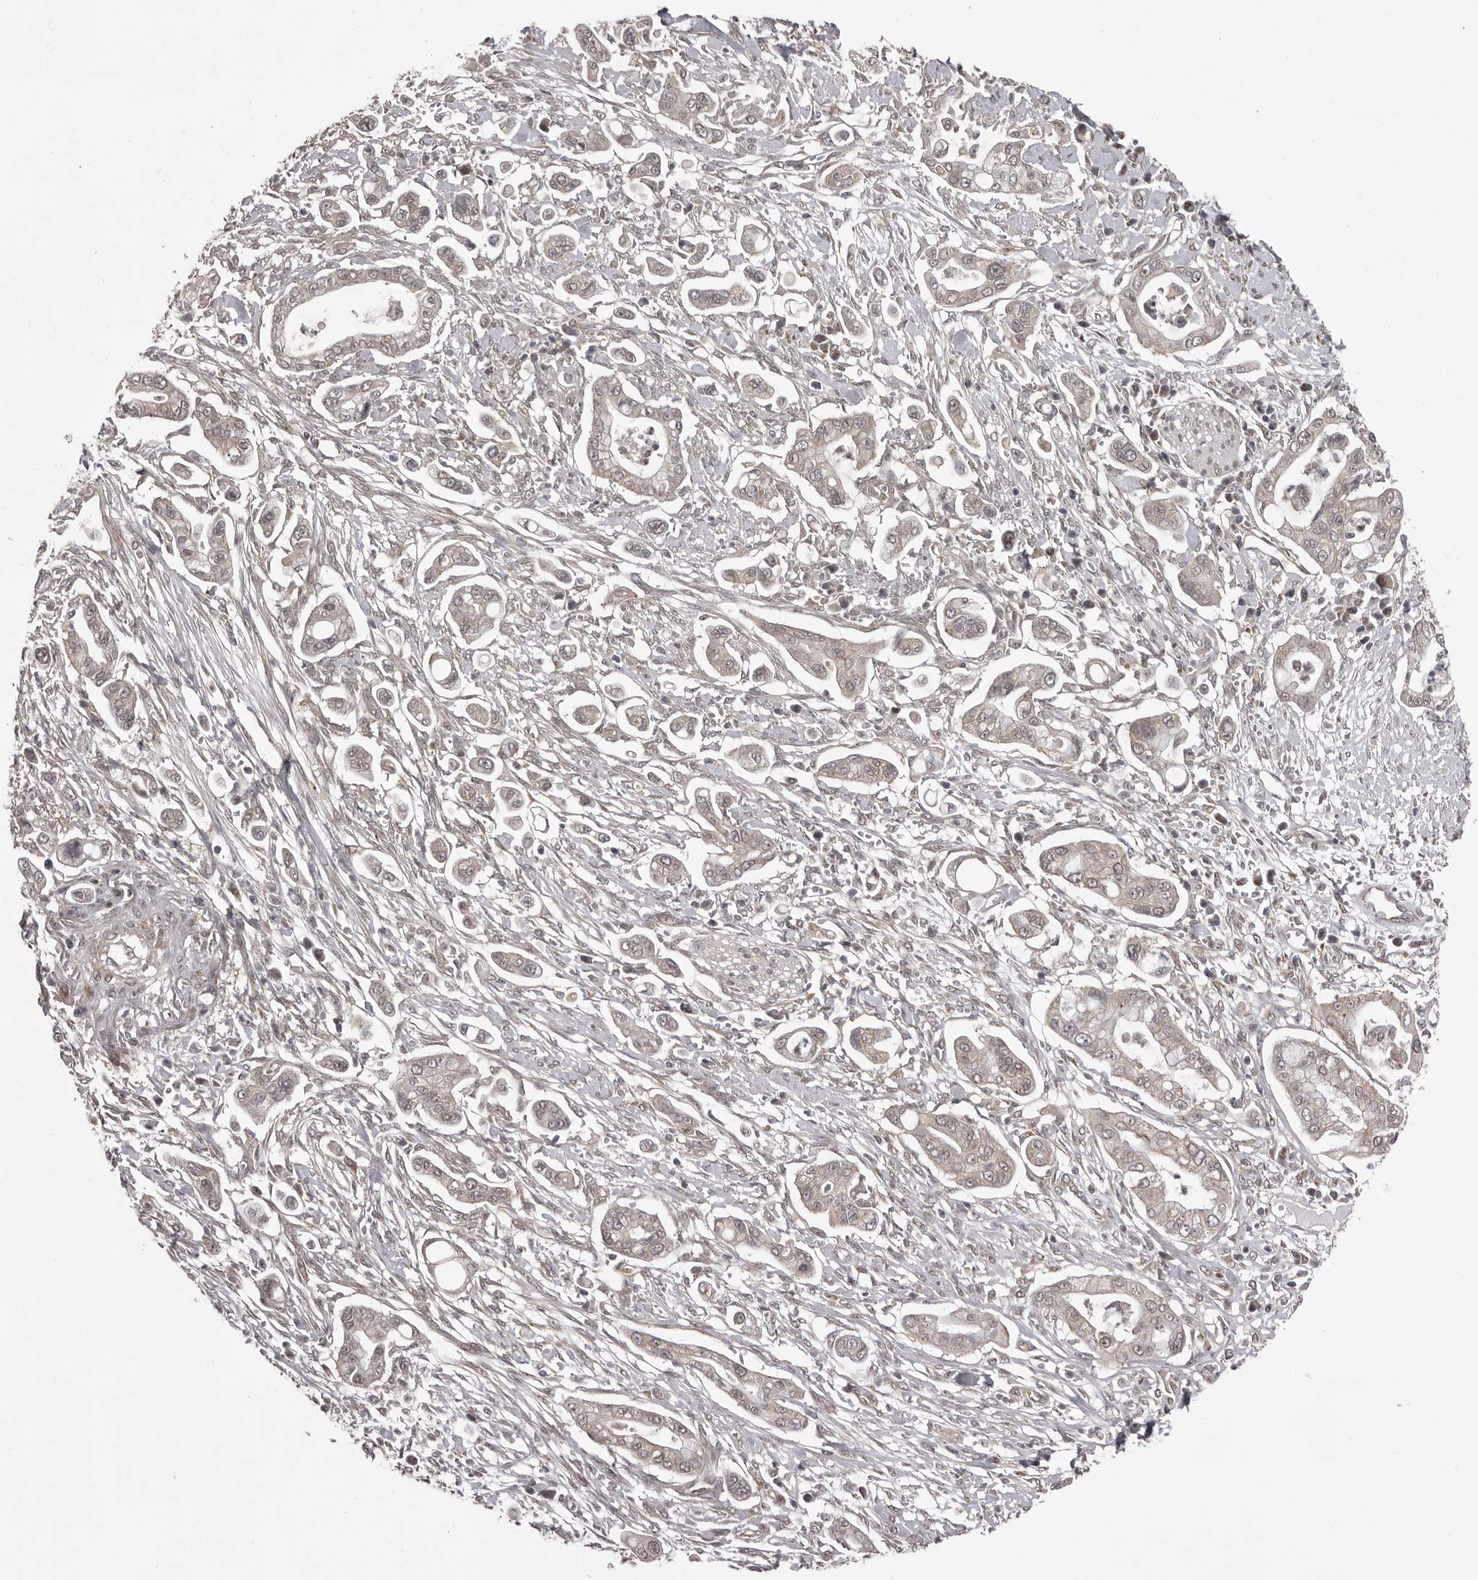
{"staining": {"intensity": "weak", "quantity": "25%-75%", "location": "cytoplasmic/membranous,nuclear"}, "tissue": "pancreatic cancer", "cell_type": "Tumor cells", "image_type": "cancer", "snomed": [{"axis": "morphology", "description": "Adenocarcinoma, NOS"}, {"axis": "topography", "description": "Pancreas"}], "caption": "An image showing weak cytoplasmic/membranous and nuclear expression in about 25%-75% of tumor cells in pancreatic cancer (adenocarcinoma), as visualized by brown immunohistochemical staining.", "gene": "SNX16", "patient": {"sex": "male", "age": 68}}